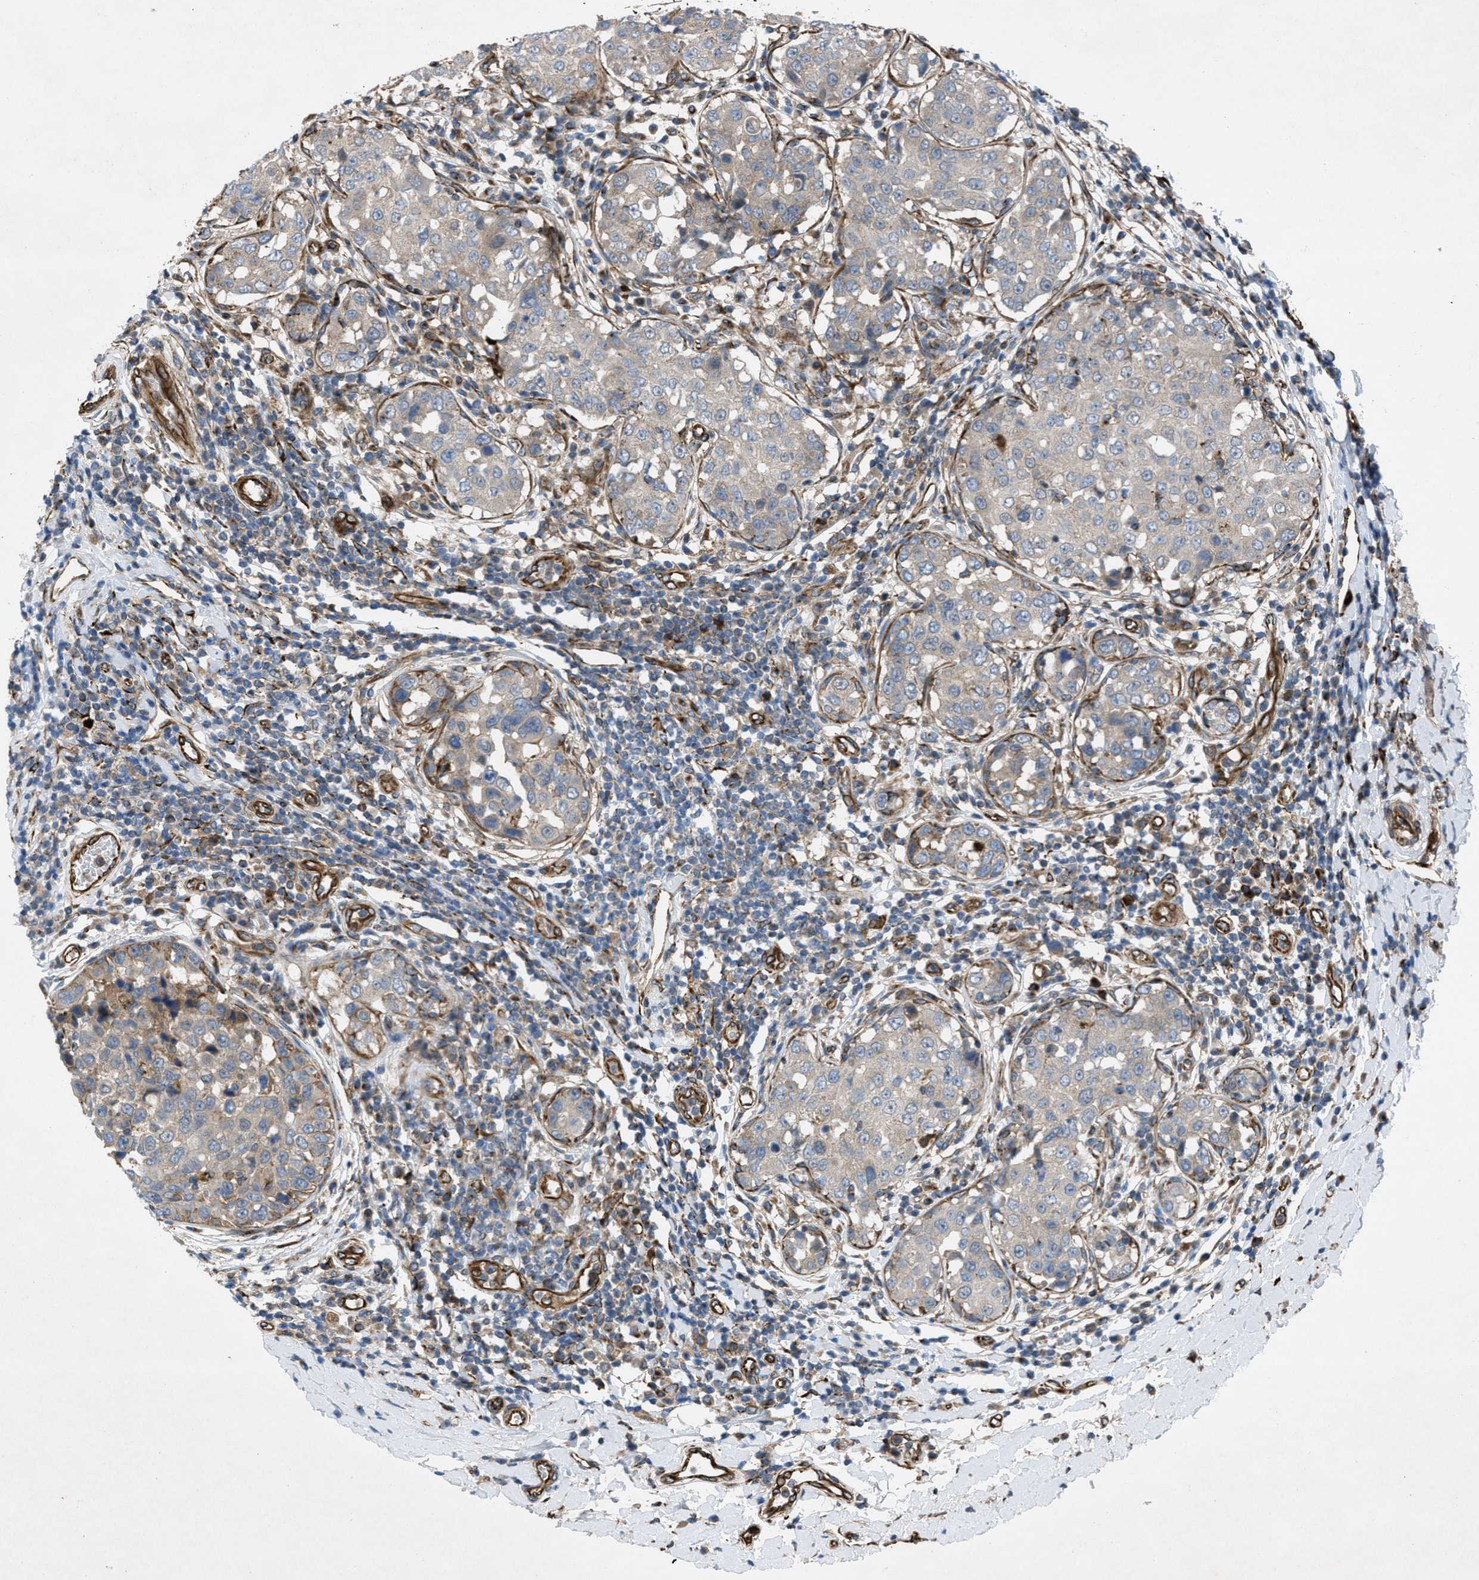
{"staining": {"intensity": "weak", "quantity": "25%-75%", "location": "cytoplasmic/membranous"}, "tissue": "breast cancer", "cell_type": "Tumor cells", "image_type": "cancer", "snomed": [{"axis": "morphology", "description": "Duct carcinoma"}, {"axis": "topography", "description": "Breast"}], "caption": "There is low levels of weak cytoplasmic/membranous expression in tumor cells of breast cancer (intraductal carcinoma), as demonstrated by immunohistochemical staining (brown color).", "gene": "SLC6A9", "patient": {"sex": "female", "age": 27}}